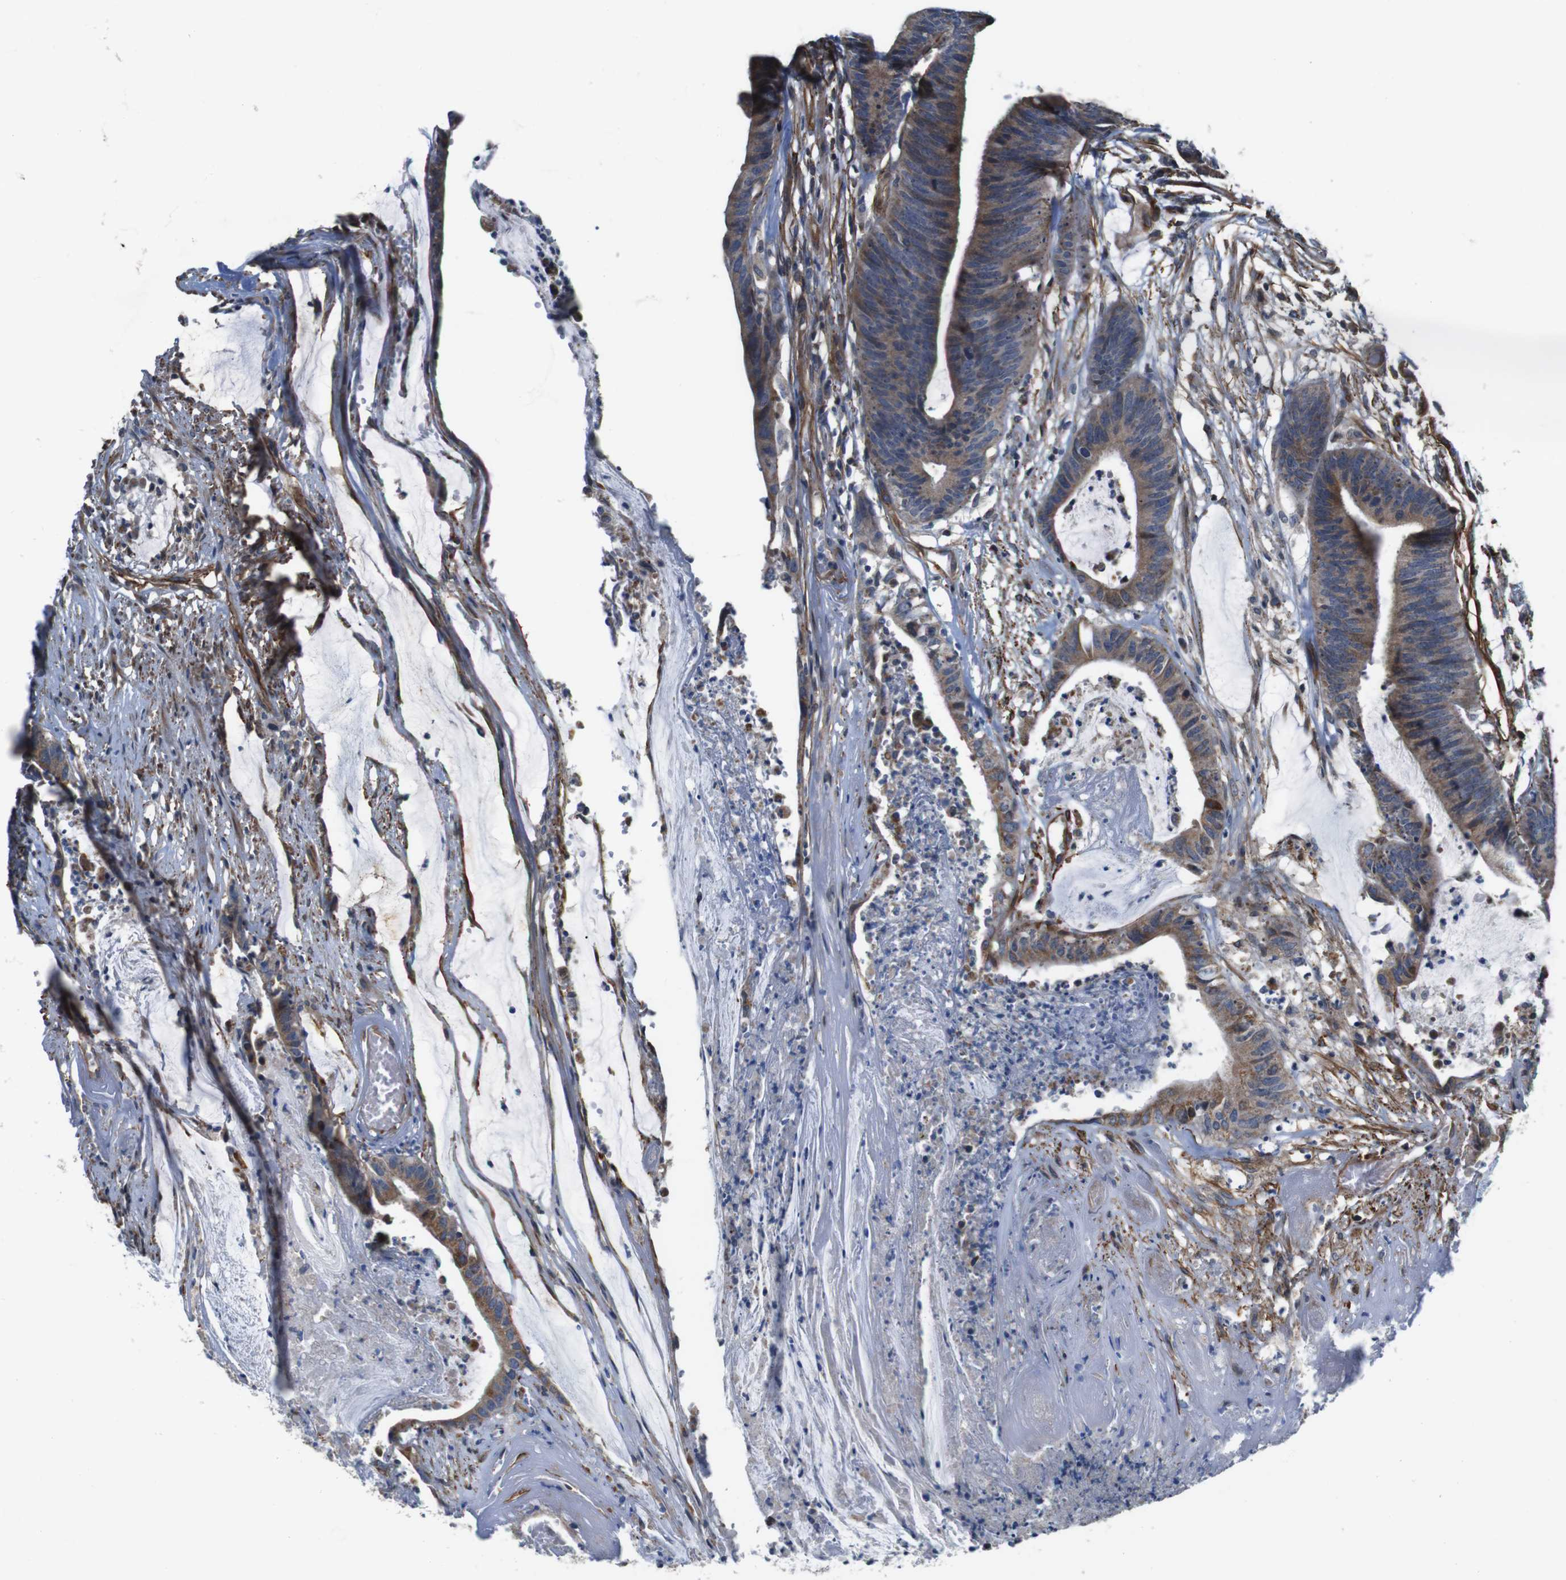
{"staining": {"intensity": "weak", "quantity": ">75%", "location": "cytoplasmic/membranous"}, "tissue": "colorectal cancer", "cell_type": "Tumor cells", "image_type": "cancer", "snomed": [{"axis": "morphology", "description": "Adenocarcinoma, NOS"}, {"axis": "topography", "description": "Rectum"}], "caption": "Protein analysis of adenocarcinoma (colorectal) tissue demonstrates weak cytoplasmic/membranous positivity in about >75% of tumor cells. Ihc stains the protein in brown and the nuclei are stained blue.", "gene": "GGT7", "patient": {"sex": "female", "age": 66}}